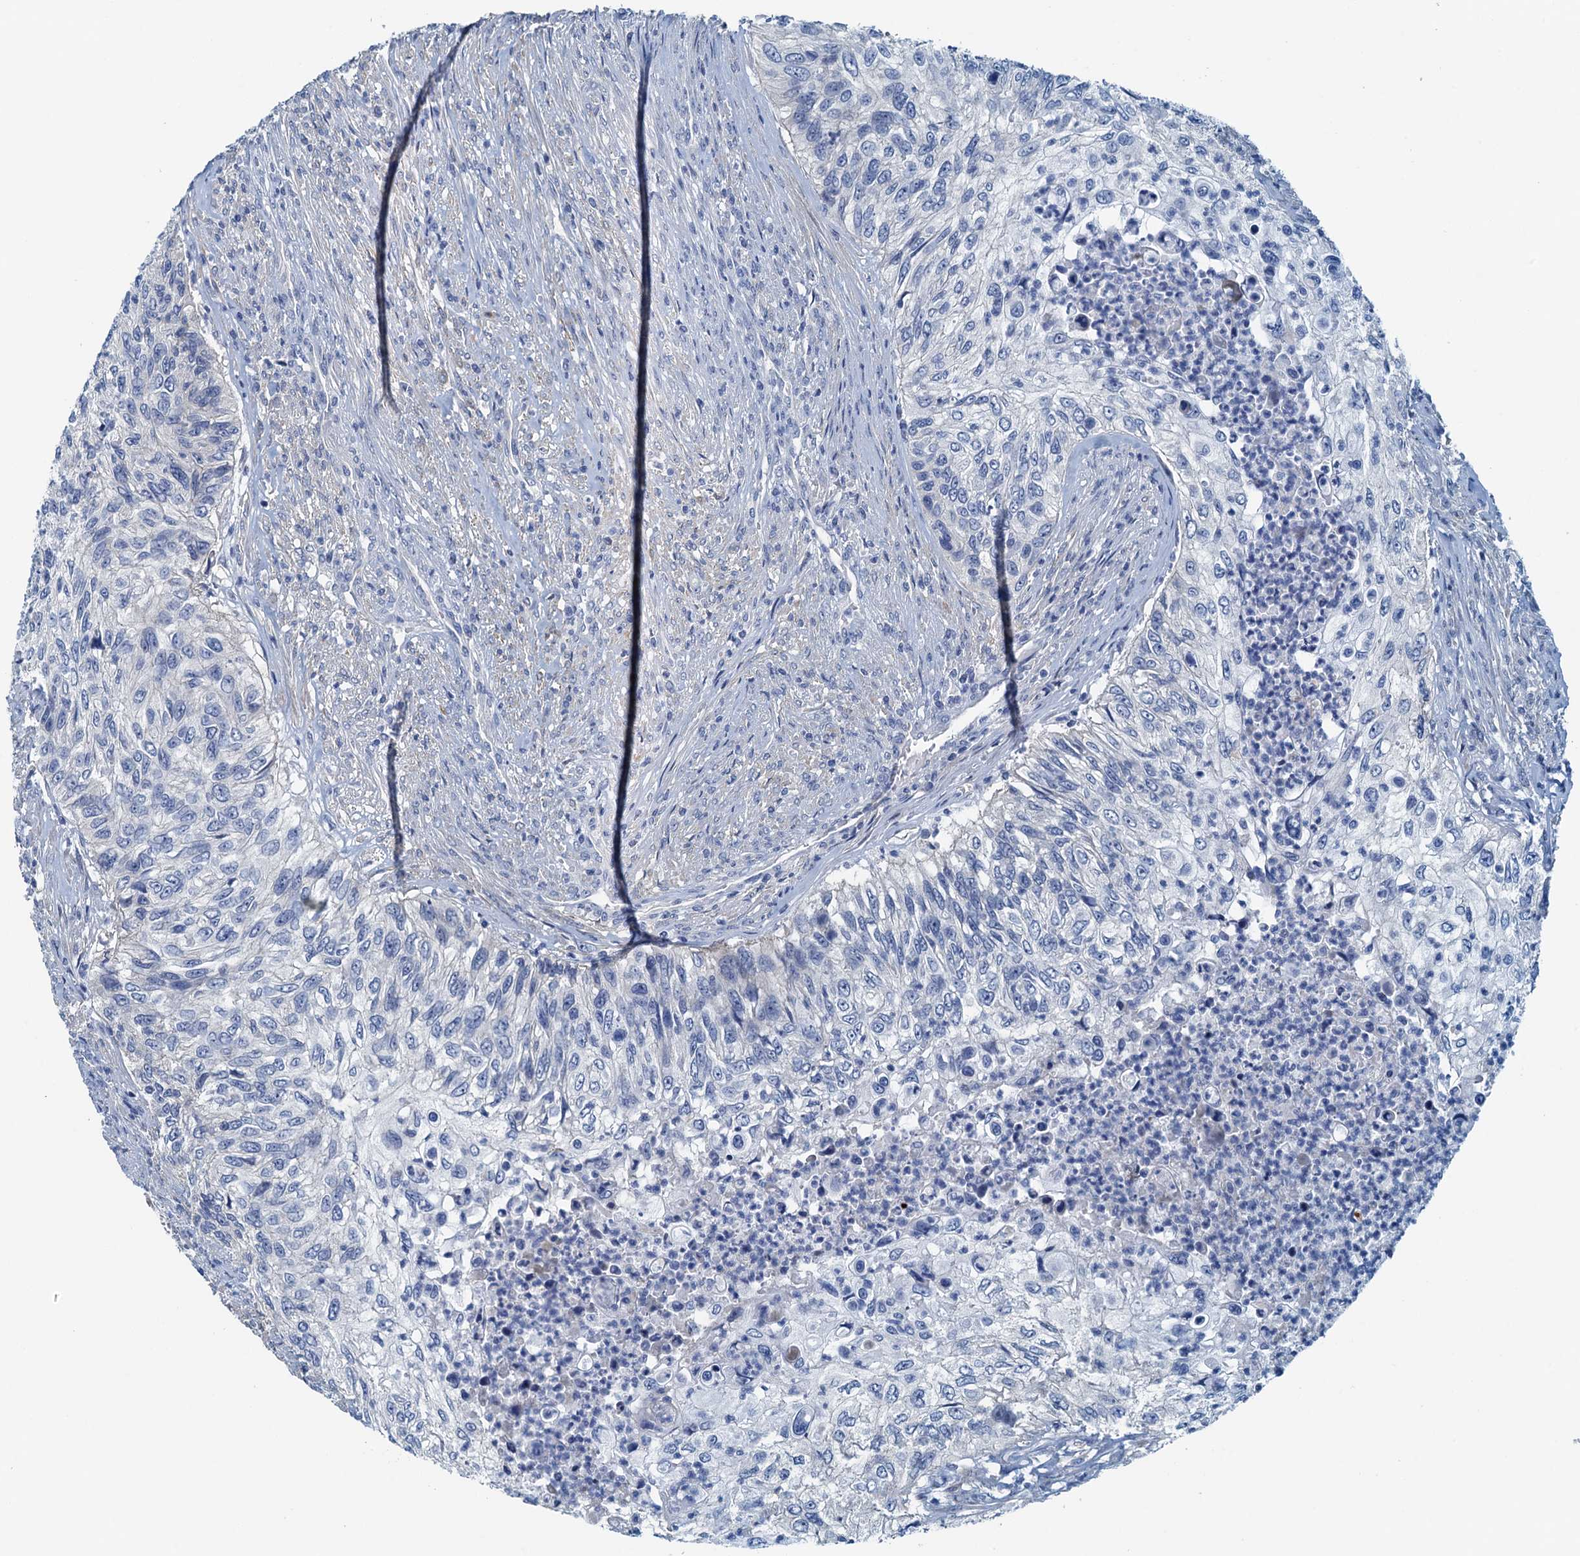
{"staining": {"intensity": "negative", "quantity": "none", "location": "none"}, "tissue": "urothelial cancer", "cell_type": "Tumor cells", "image_type": "cancer", "snomed": [{"axis": "morphology", "description": "Urothelial carcinoma, High grade"}, {"axis": "topography", "description": "Urinary bladder"}], "caption": "Tumor cells show no significant protein positivity in urothelial carcinoma (high-grade).", "gene": "DTD1", "patient": {"sex": "female", "age": 60}}